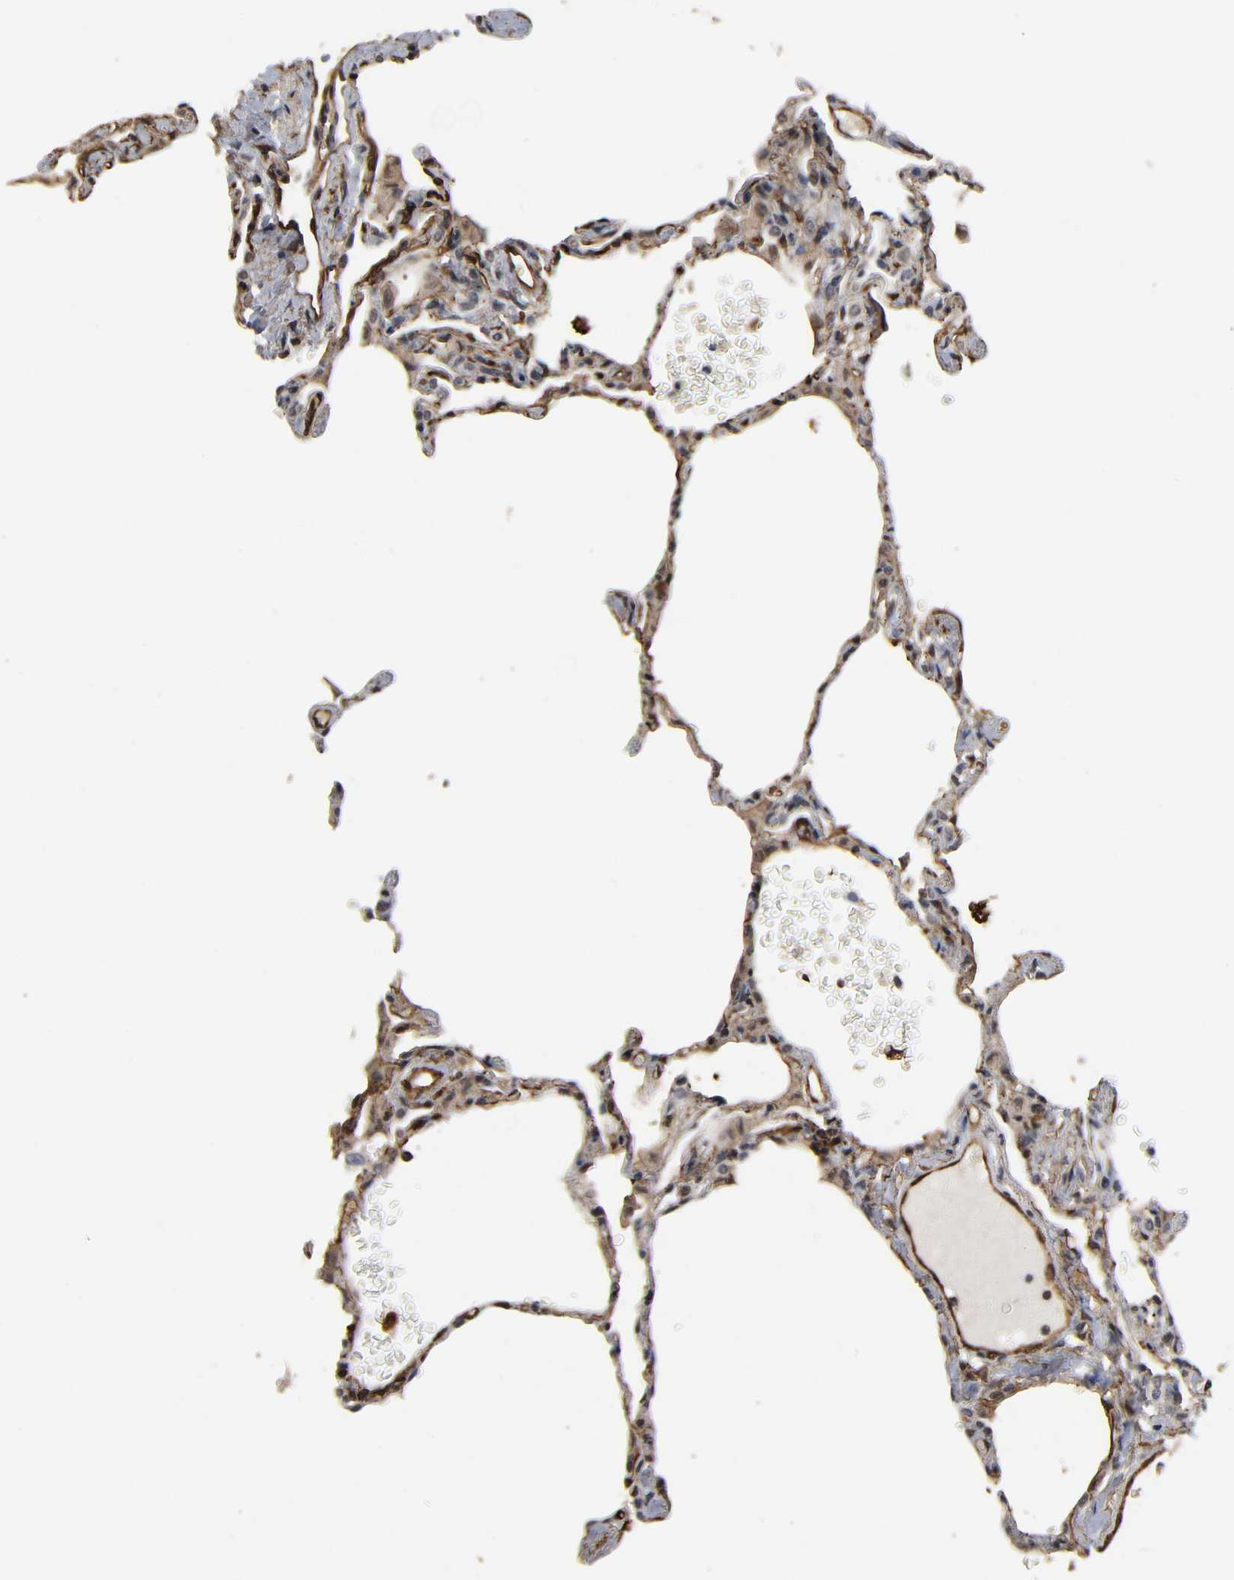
{"staining": {"intensity": "moderate", "quantity": "25%-75%", "location": "cytoplasmic/membranous,nuclear"}, "tissue": "lung", "cell_type": "Alveolar cells", "image_type": "normal", "snomed": [{"axis": "morphology", "description": "Normal tissue, NOS"}, {"axis": "topography", "description": "Lung"}], "caption": "Moderate cytoplasmic/membranous,nuclear protein staining is seen in approximately 25%-75% of alveolar cells in lung.", "gene": "AHNAK2", "patient": {"sex": "female", "age": 49}}